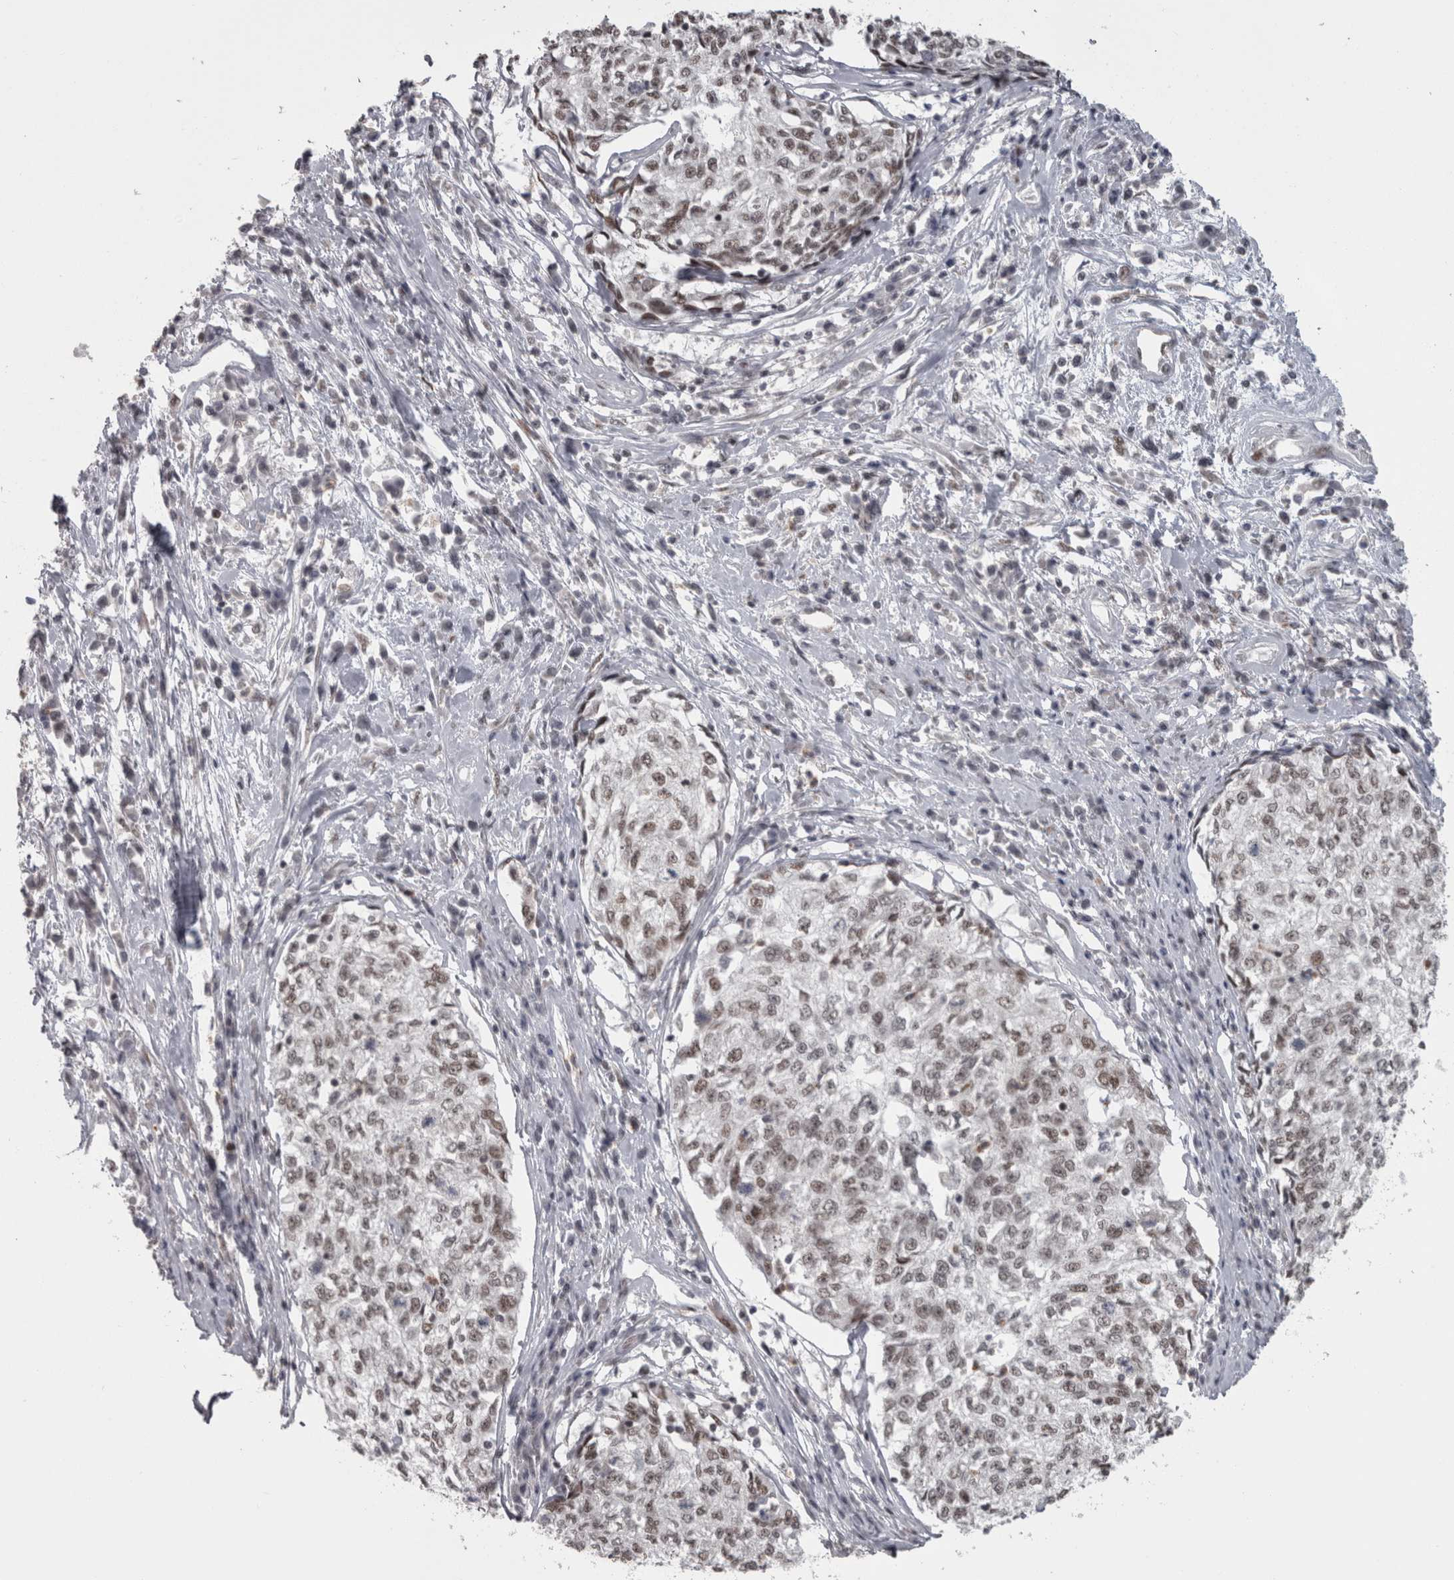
{"staining": {"intensity": "weak", "quantity": ">75%", "location": "nuclear"}, "tissue": "cervical cancer", "cell_type": "Tumor cells", "image_type": "cancer", "snomed": [{"axis": "morphology", "description": "Squamous cell carcinoma, NOS"}, {"axis": "topography", "description": "Cervix"}], "caption": "The photomicrograph reveals a brown stain indicating the presence of a protein in the nuclear of tumor cells in cervical cancer.", "gene": "MICU3", "patient": {"sex": "female", "age": 57}}